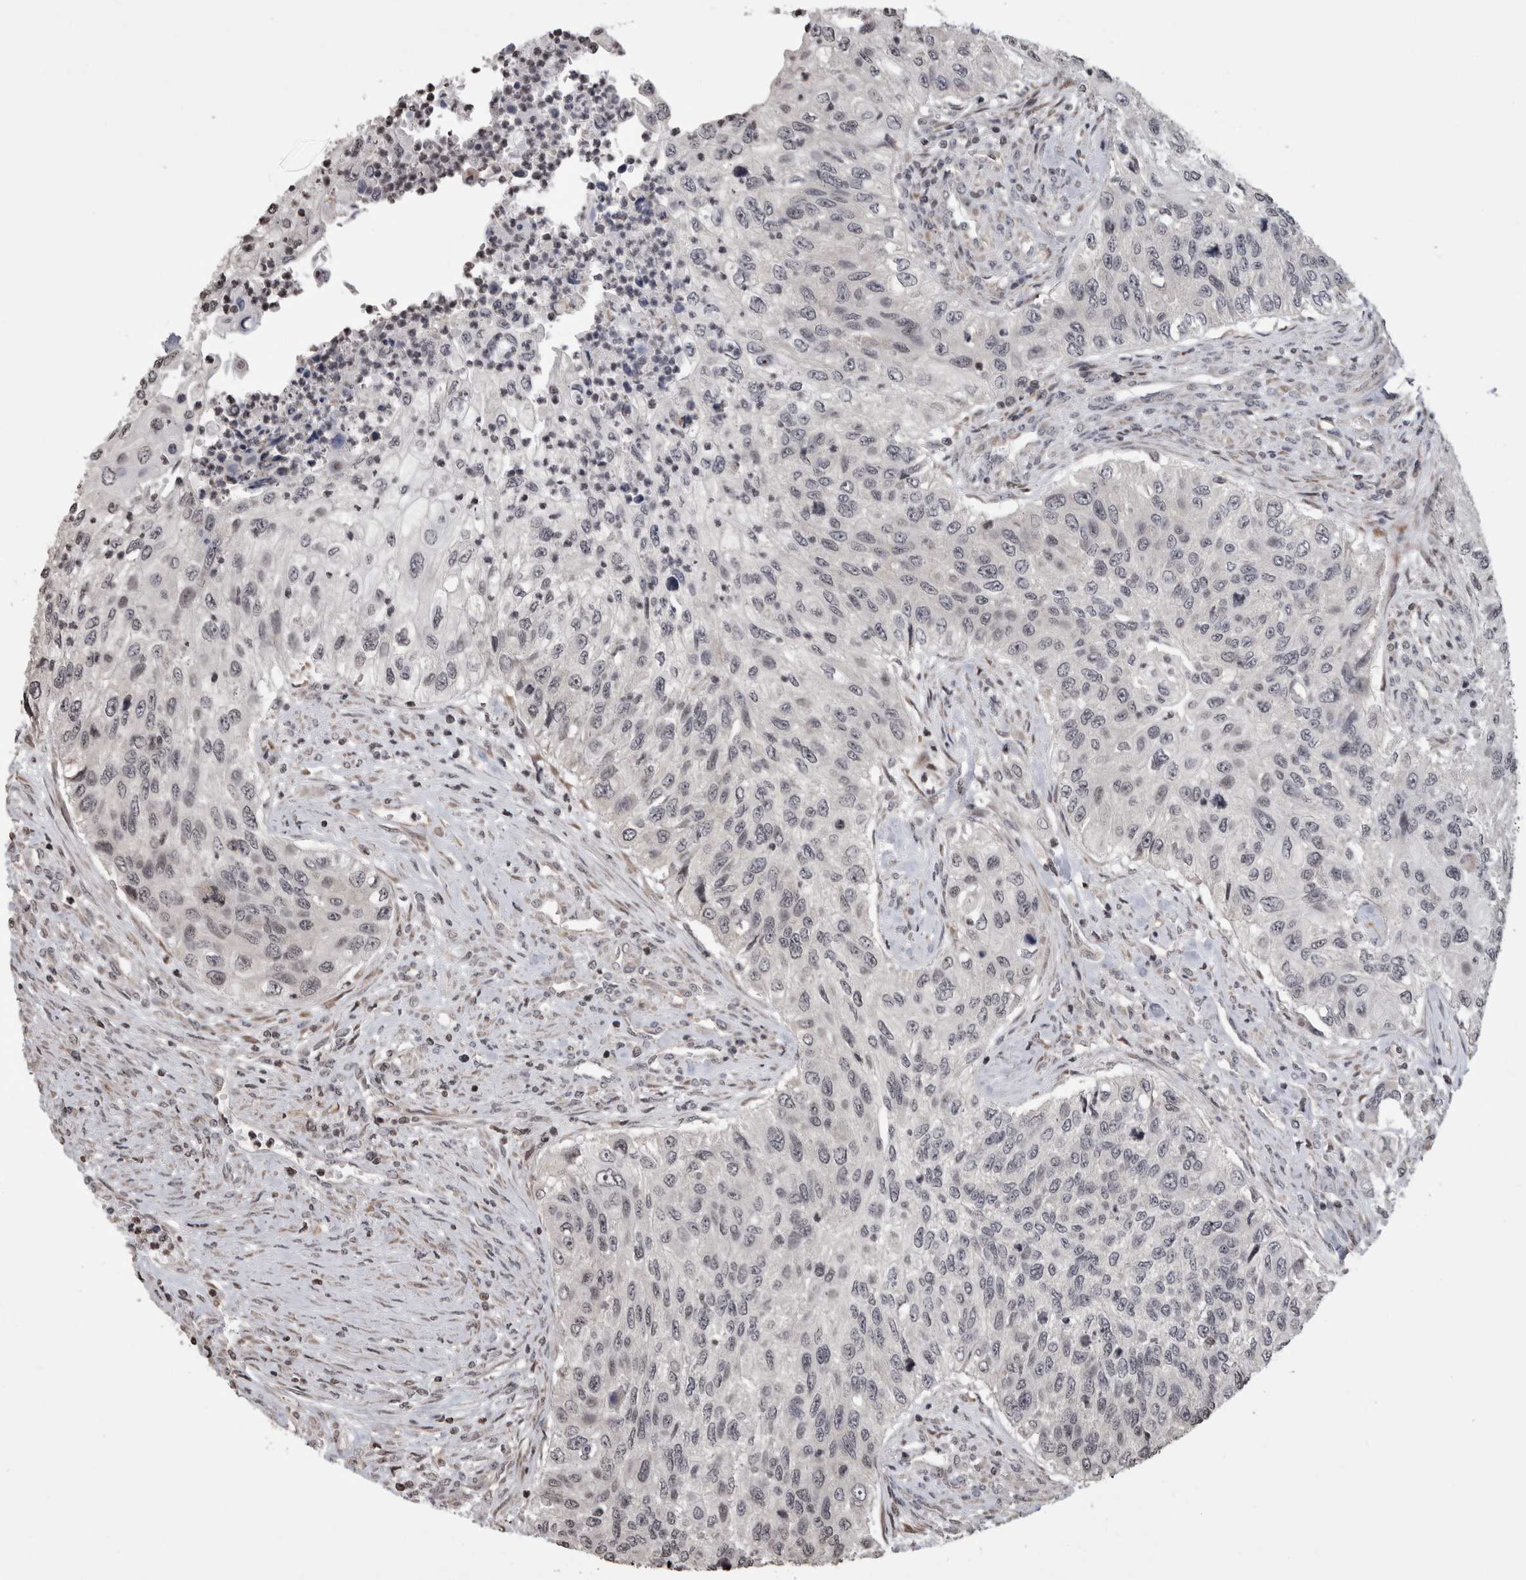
{"staining": {"intensity": "negative", "quantity": "none", "location": "none"}, "tissue": "urothelial cancer", "cell_type": "Tumor cells", "image_type": "cancer", "snomed": [{"axis": "morphology", "description": "Urothelial carcinoma, High grade"}, {"axis": "topography", "description": "Urinary bladder"}], "caption": "Human urothelial carcinoma (high-grade) stained for a protein using IHC shows no staining in tumor cells.", "gene": "ZBTB11", "patient": {"sex": "female", "age": 60}}